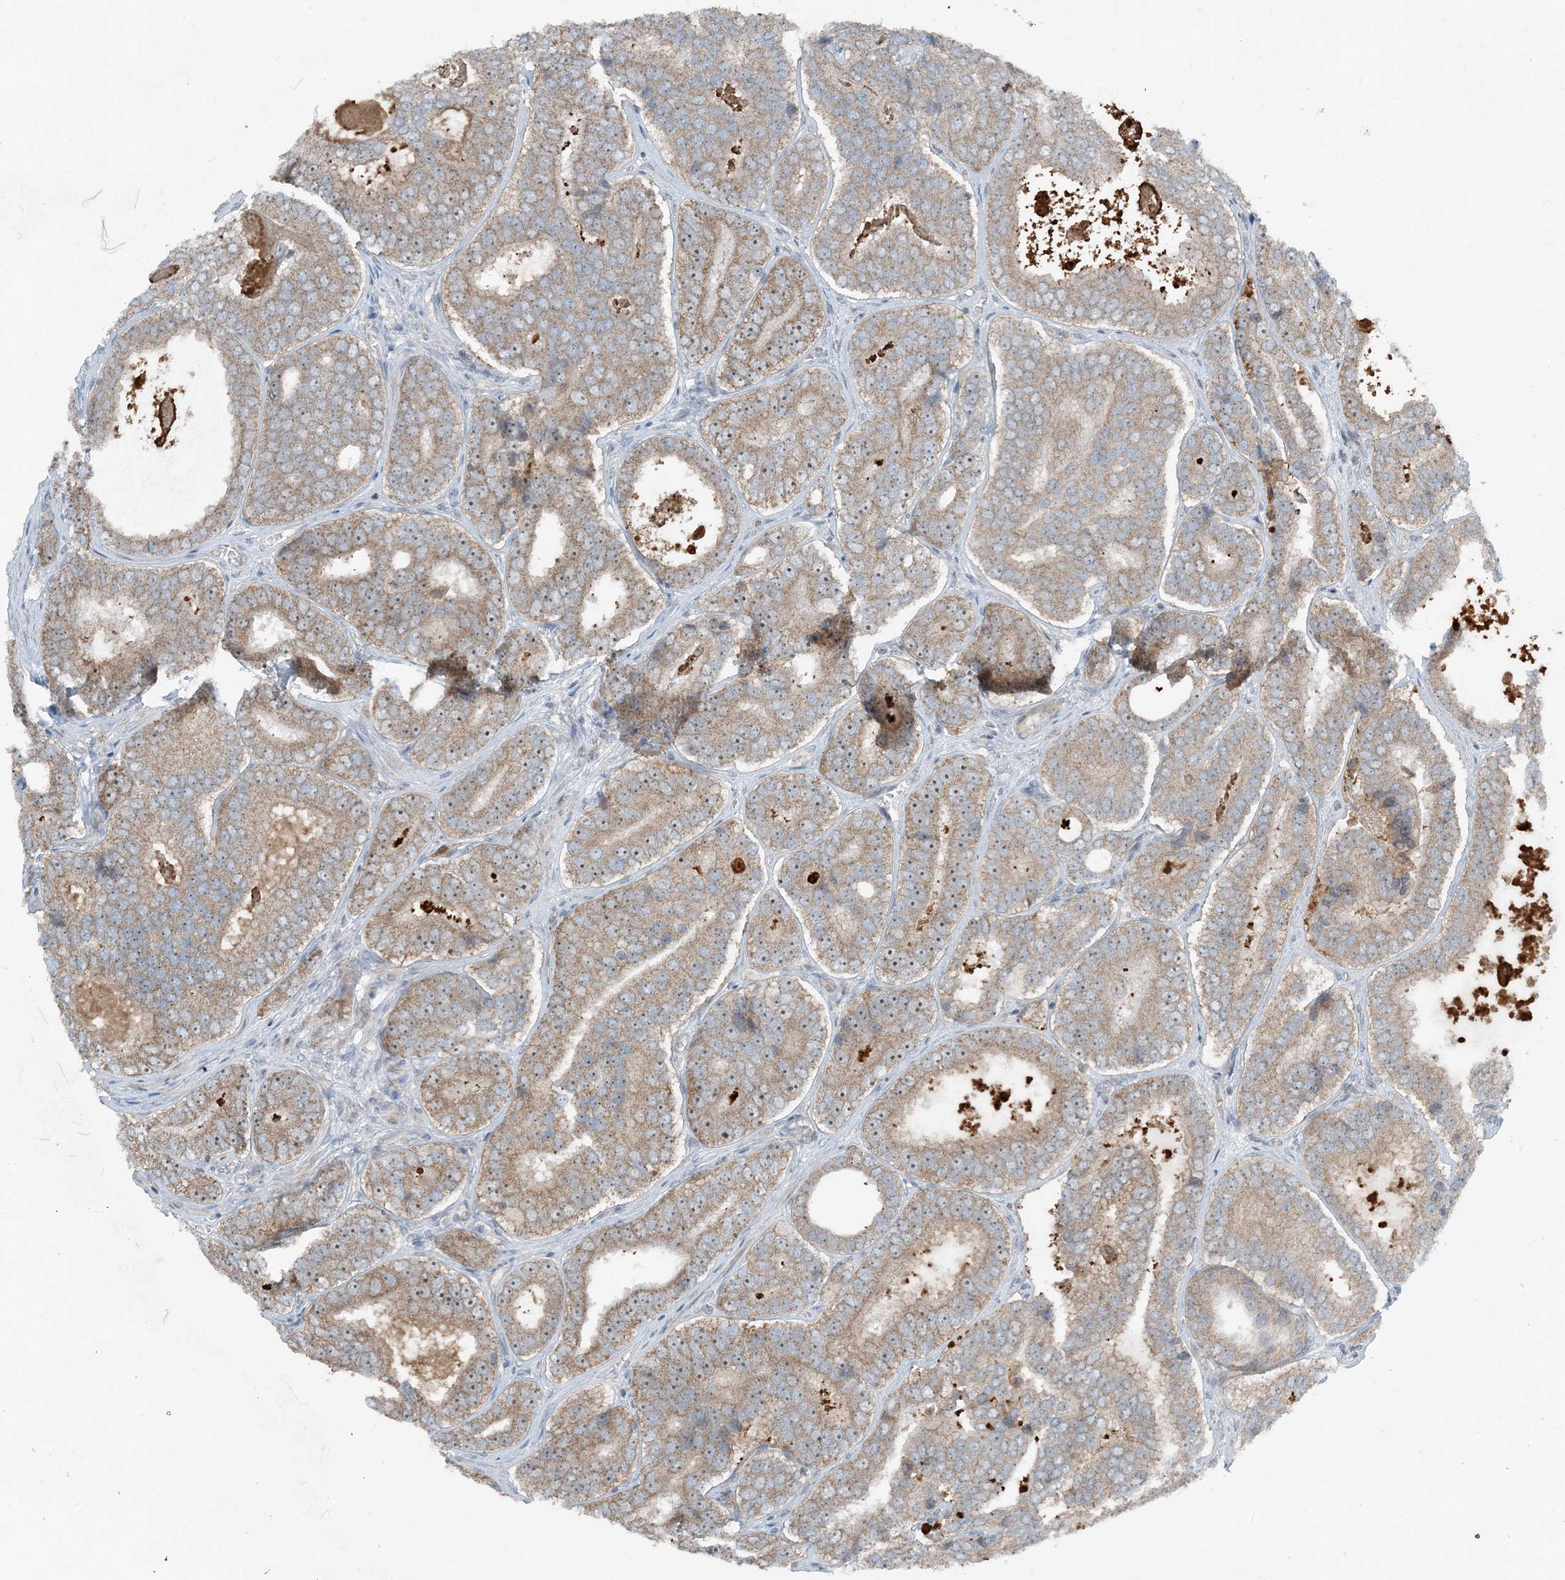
{"staining": {"intensity": "moderate", "quantity": ">75%", "location": "cytoplasmic/membranous"}, "tissue": "prostate cancer", "cell_type": "Tumor cells", "image_type": "cancer", "snomed": [{"axis": "morphology", "description": "Adenocarcinoma, High grade"}, {"axis": "topography", "description": "Prostate"}], "caption": "Moderate cytoplasmic/membranous positivity for a protein is present in approximately >75% of tumor cells of prostate cancer (high-grade adenocarcinoma) using immunohistochemistry.", "gene": "MITD1", "patient": {"sex": "male", "age": 56}}